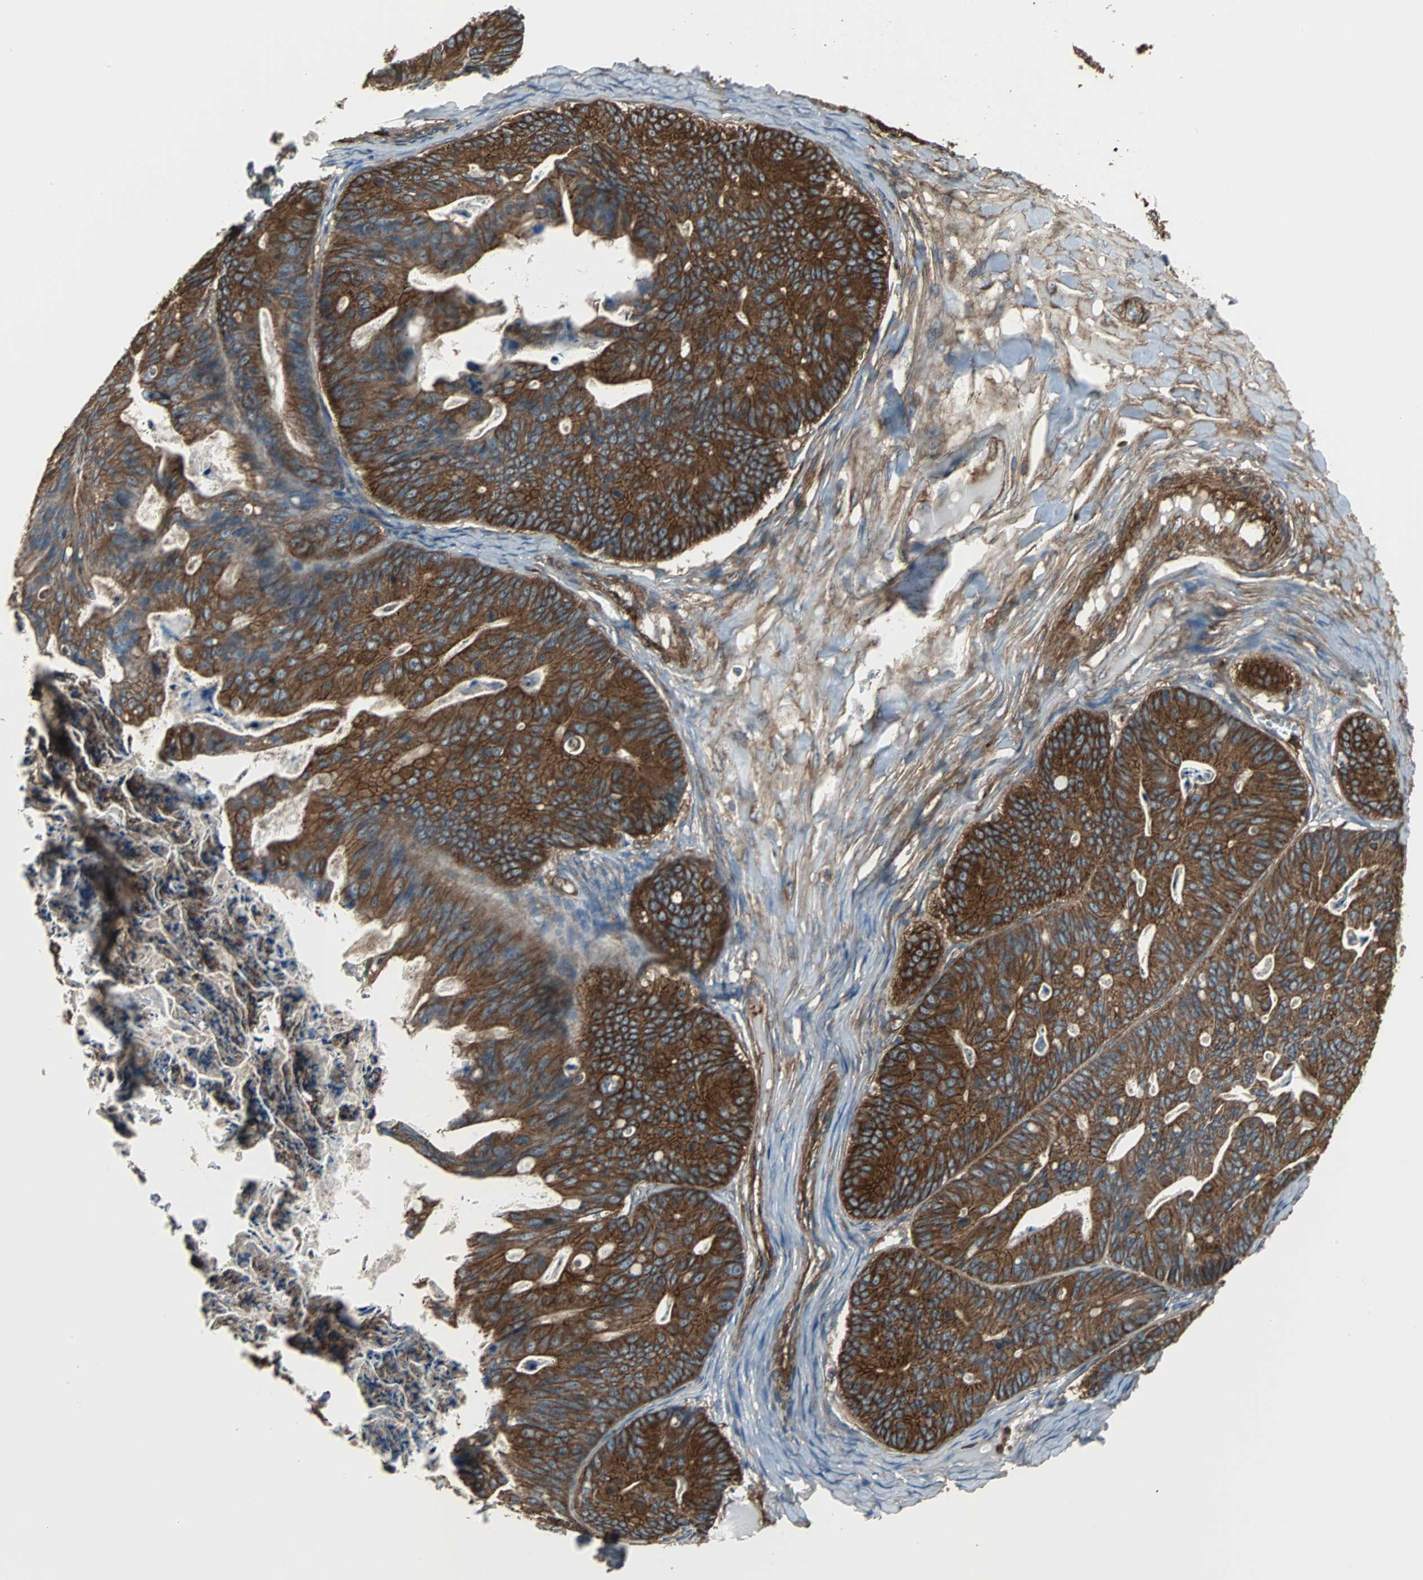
{"staining": {"intensity": "strong", "quantity": ">75%", "location": "cytoplasmic/membranous"}, "tissue": "ovarian cancer", "cell_type": "Tumor cells", "image_type": "cancer", "snomed": [{"axis": "morphology", "description": "Cystadenocarcinoma, mucinous, NOS"}, {"axis": "topography", "description": "Ovary"}], "caption": "Tumor cells demonstrate high levels of strong cytoplasmic/membranous staining in about >75% of cells in mucinous cystadenocarcinoma (ovarian). Immunohistochemistry stains the protein in brown and the nuclei are stained blue.", "gene": "ACTN1", "patient": {"sex": "female", "age": 36}}